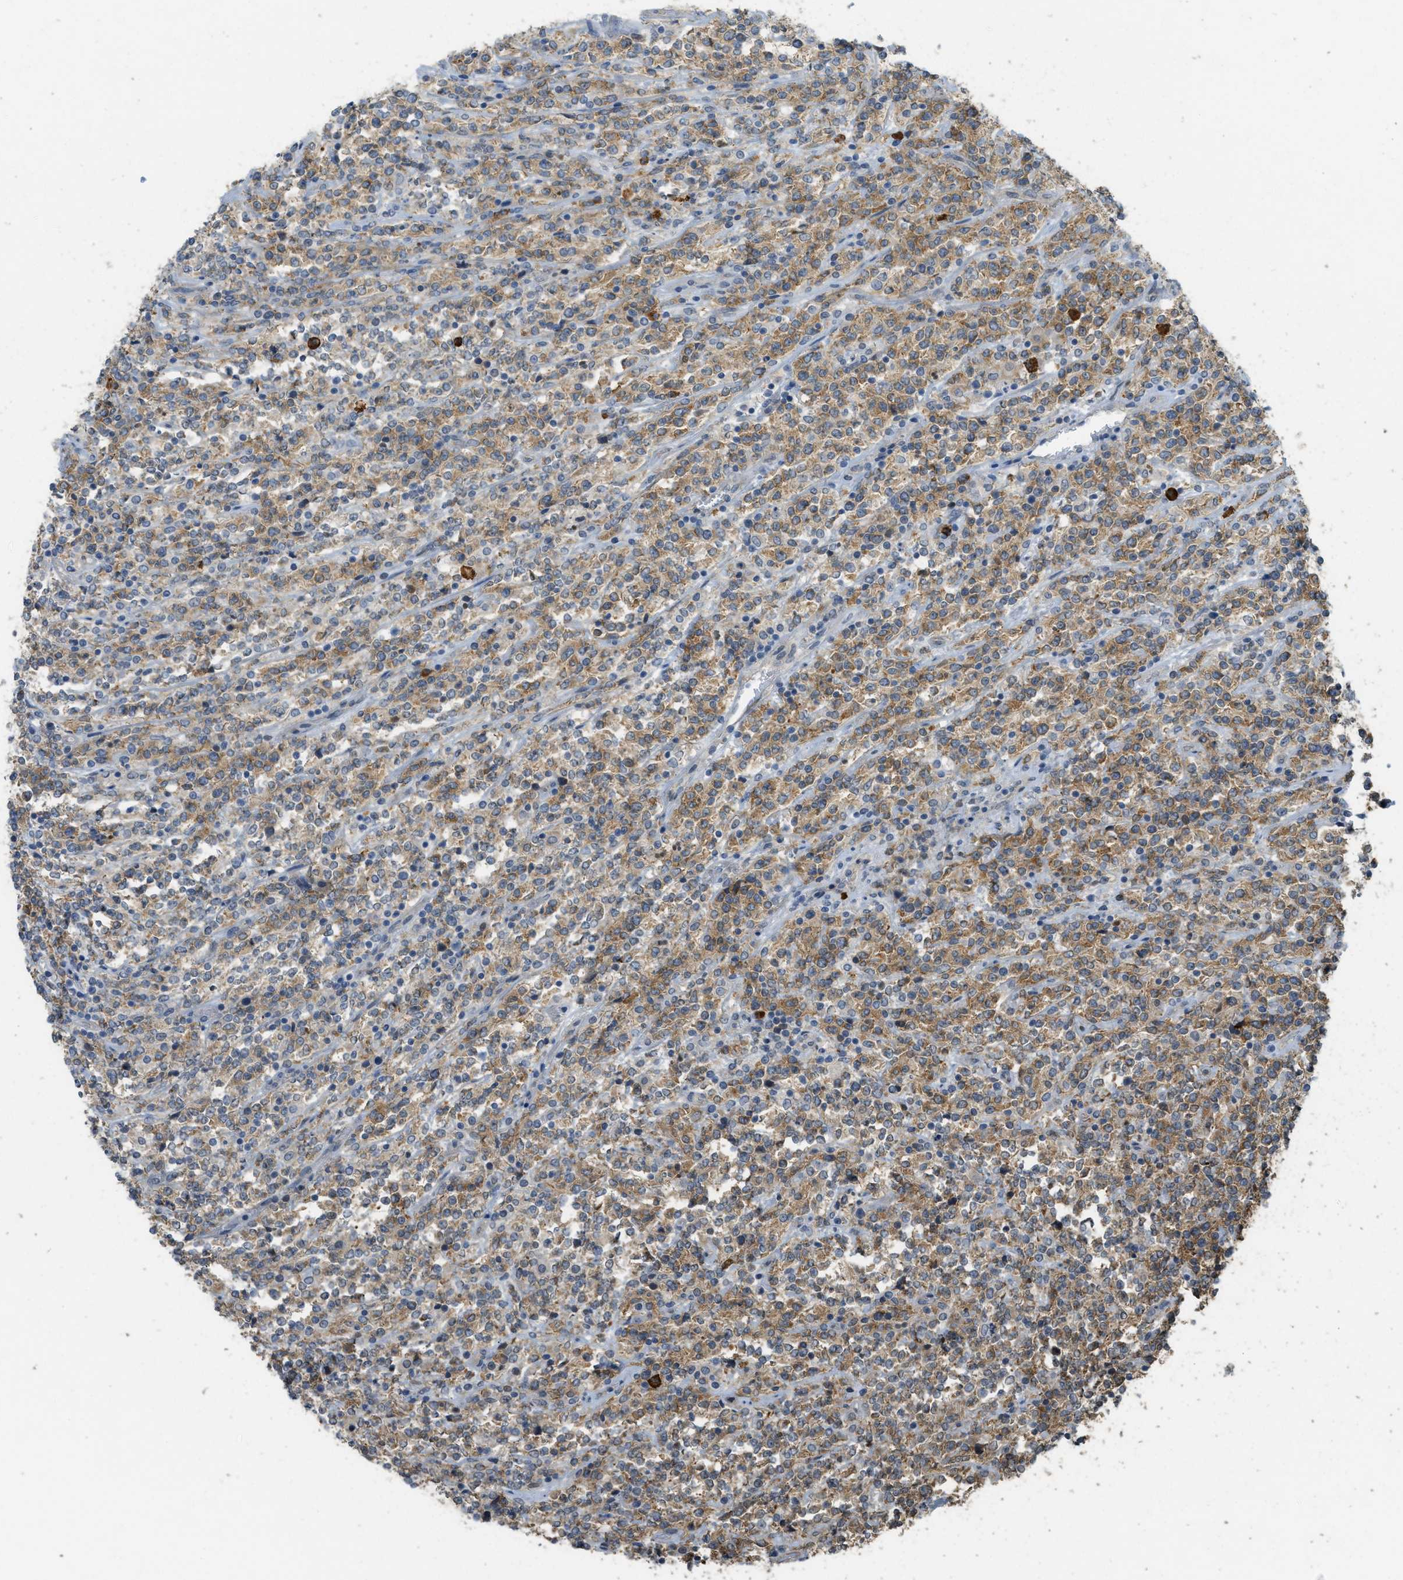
{"staining": {"intensity": "moderate", "quantity": "25%-75%", "location": "cytoplasmic/membranous"}, "tissue": "lymphoma", "cell_type": "Tumor cells", "image_type": "cancer", "snomed": [{"axis": "morphology", "description": "Malignant lymphoma, non-Hodgkin's type, High grade"}, {"axis": "topography", "description": "Soft tissue"}], "caption": "Protein positivity by immunohistochemistry (IHC) reveals moderate cytoplasmic/membranous positivity in about 25%-75% of tumor cells in lymphoma. Immunohistochemistry (ihc) stains the protein of interest in brown and the nuclei are stained blue.", "gene": "IGF2BP2", "patient": {"sex": "male", "age": 18}}